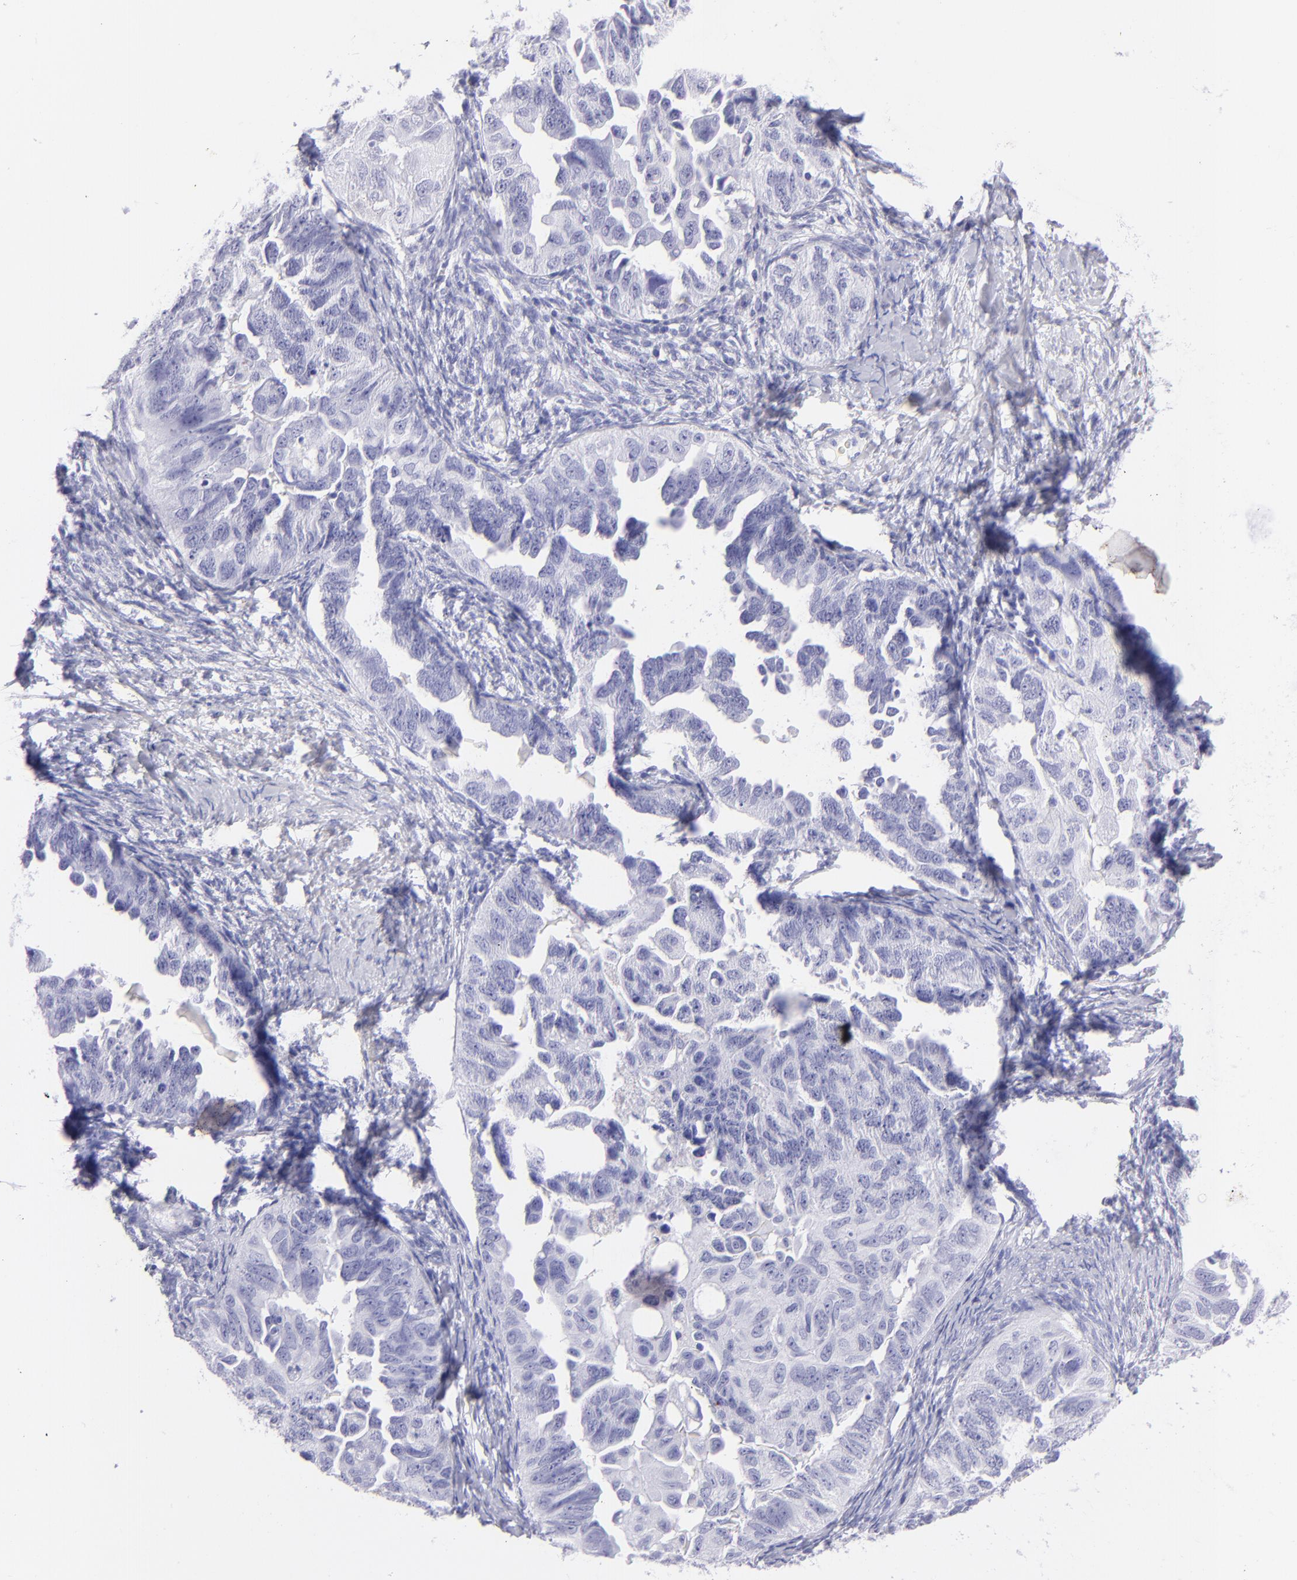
{"staining": {"intensity": "negative", "quantity": "none", "location": "none"}, "tissue": "ovarian cancer", "cell_type": "Tumor cells", "image_type": "cancer", "snomed": [{"axis": "morphology", "description": "Cystadenocarcinoma, serous, NOS"}, {"axis": "topography", "description": "Ovary"}], "caption": "An immunohistochemistry (IHC) micrograph of ovarian cancer (serous cystadenocarcinoma) is shown. There is no staining in tumor cells of ovarian cancer (serous cystadenocarcinoma). (DAB (3,3'-diaminobenzidine) immunohistochemistry, high magnification).", "gene": "PIP", "patient": {"sex": "female", "age": 82}}